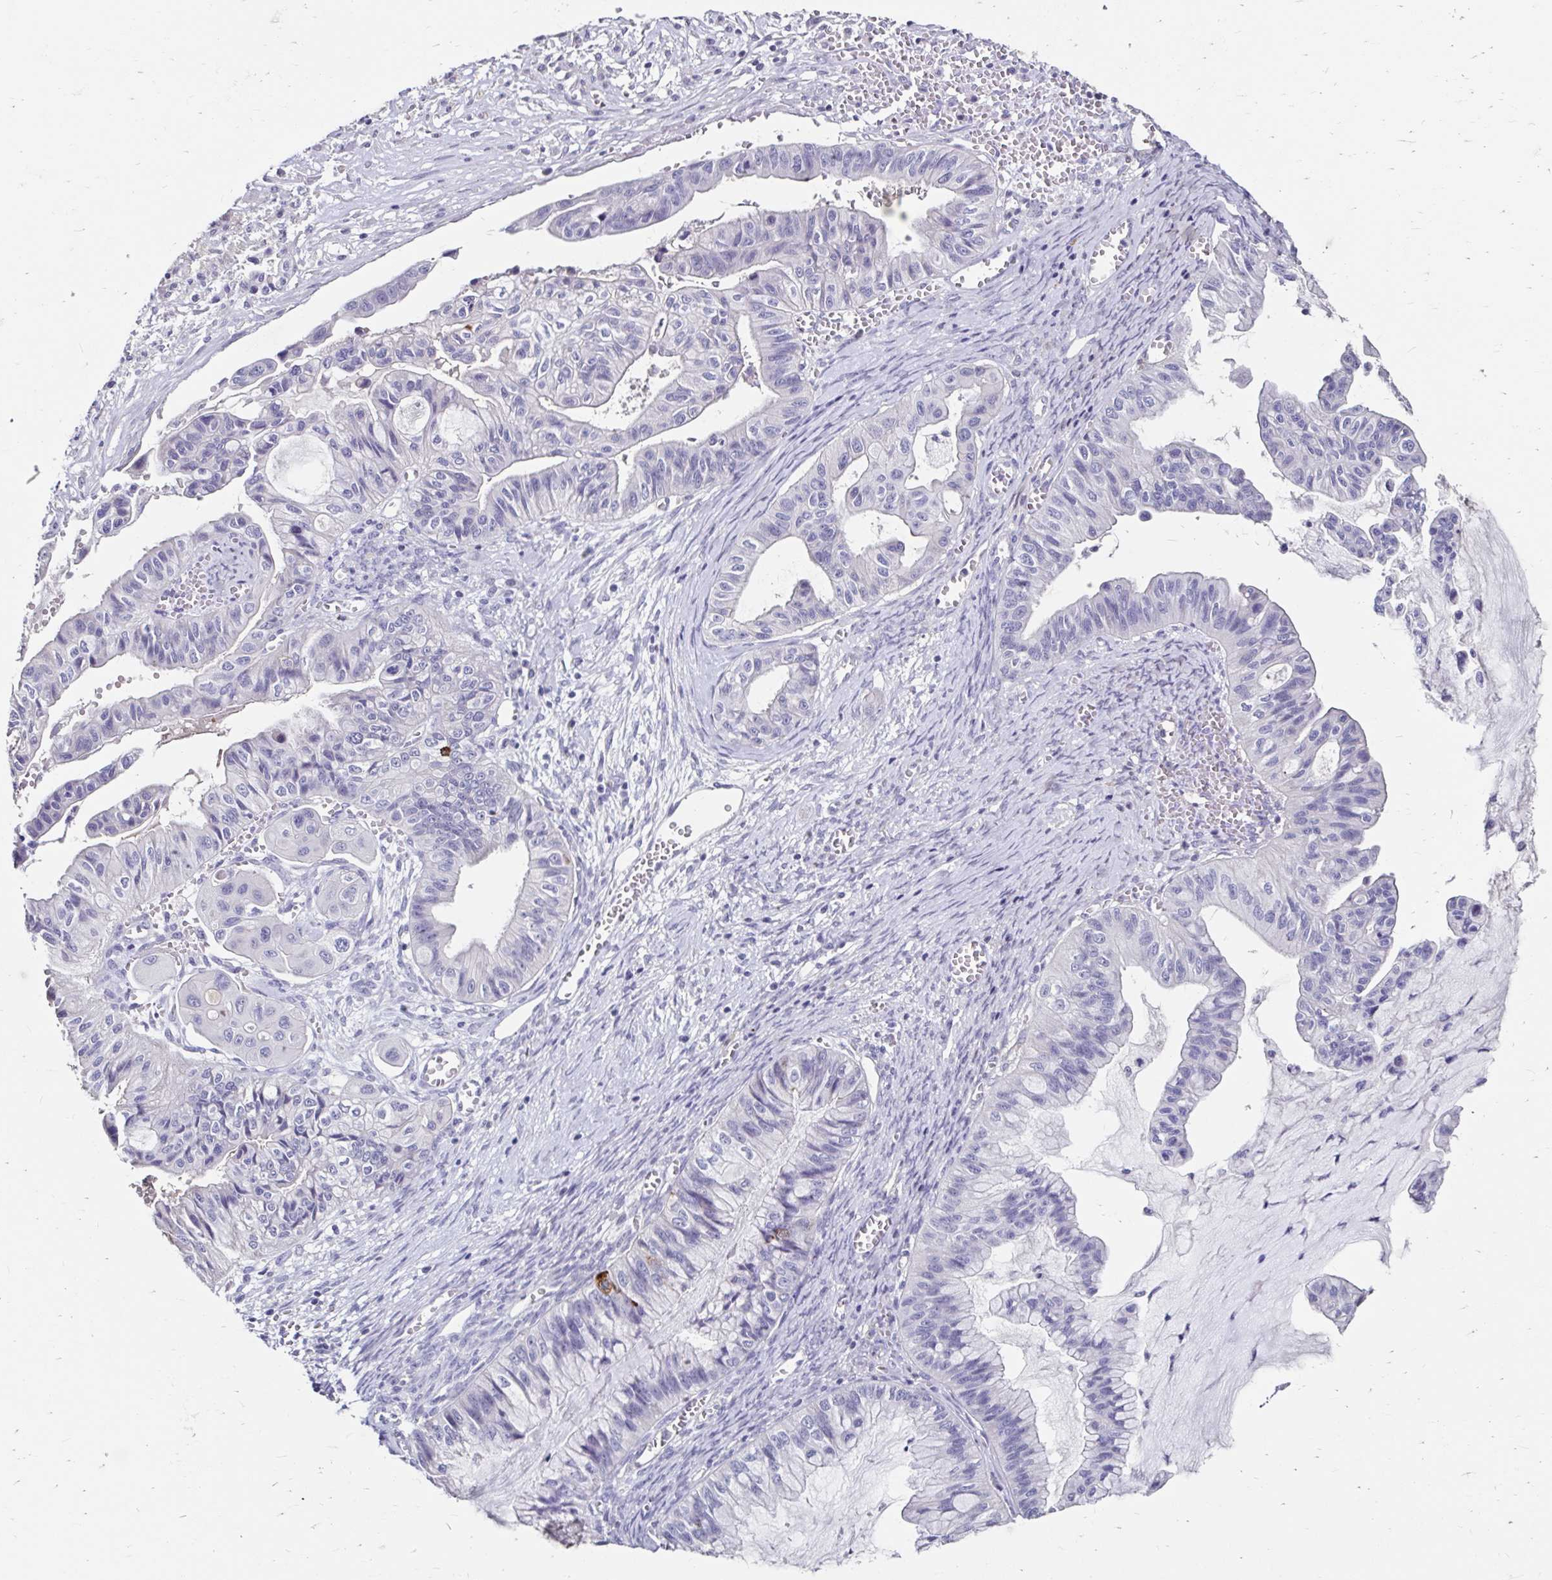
{"staining": {"intensity": "negative", "quantity": "none", "location": "none"}, "tissue": "ovarian cancer", "cell_type": "Tumor cells", "image_type": "cancer", "snomed": [{"axis": "morphology", "description": "Cystadenocarcinoma, mucinous, NOS"}, {"axis": "topography", "description": "Ovary"}], "caption": "Mucinous cystadenocarcinoma (ovarian) was stained to show a protein in brown. There is no significant expression in tumor cells.", "gene": "SCG3", "patient": {"sex": "female", "age": 72}}